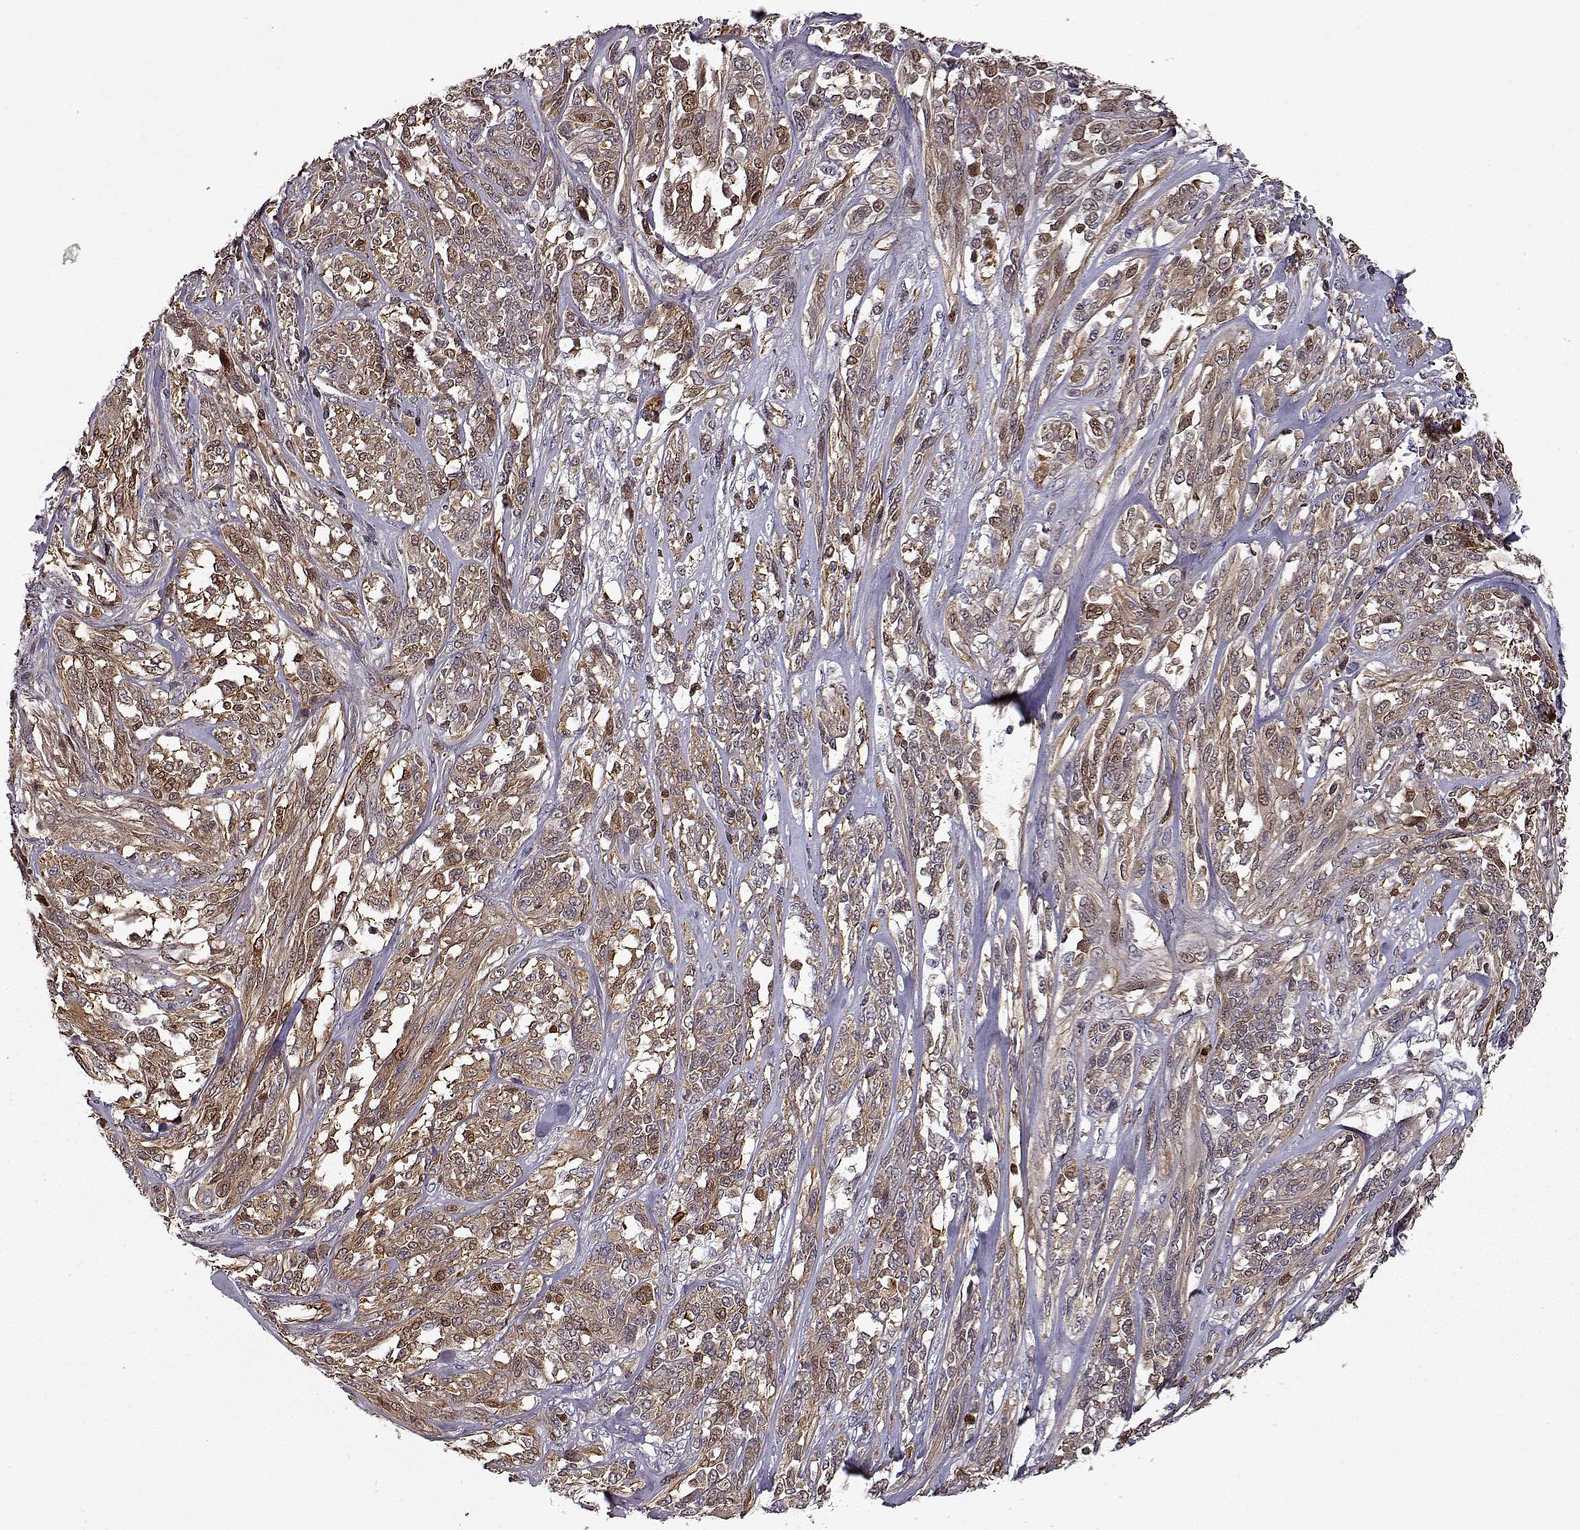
{"staining": {"intensity": "moderate", "quantity": ">75%", "location": "cytoplasmic/membranous"}, "tissue": "melanoma", "cell_type": "Tumor cells", "image_type": "cancer", "snomed": [{"axis": "morphology", "description": "Malignant melanoma, NOS"}, {"axis": "topography", "description": "Skin"}], "caption": "Malignant melanoma tissue exhibits moderate cytoplasmic/membranous staining in approximately >75% of tumor cells, visualized by immunohistochemistry. (DAB IHC, brown staining for protein, blue staining for nuclei).", "gene": "RANBP1", "patient": {"sex": "female", "age": 91}}